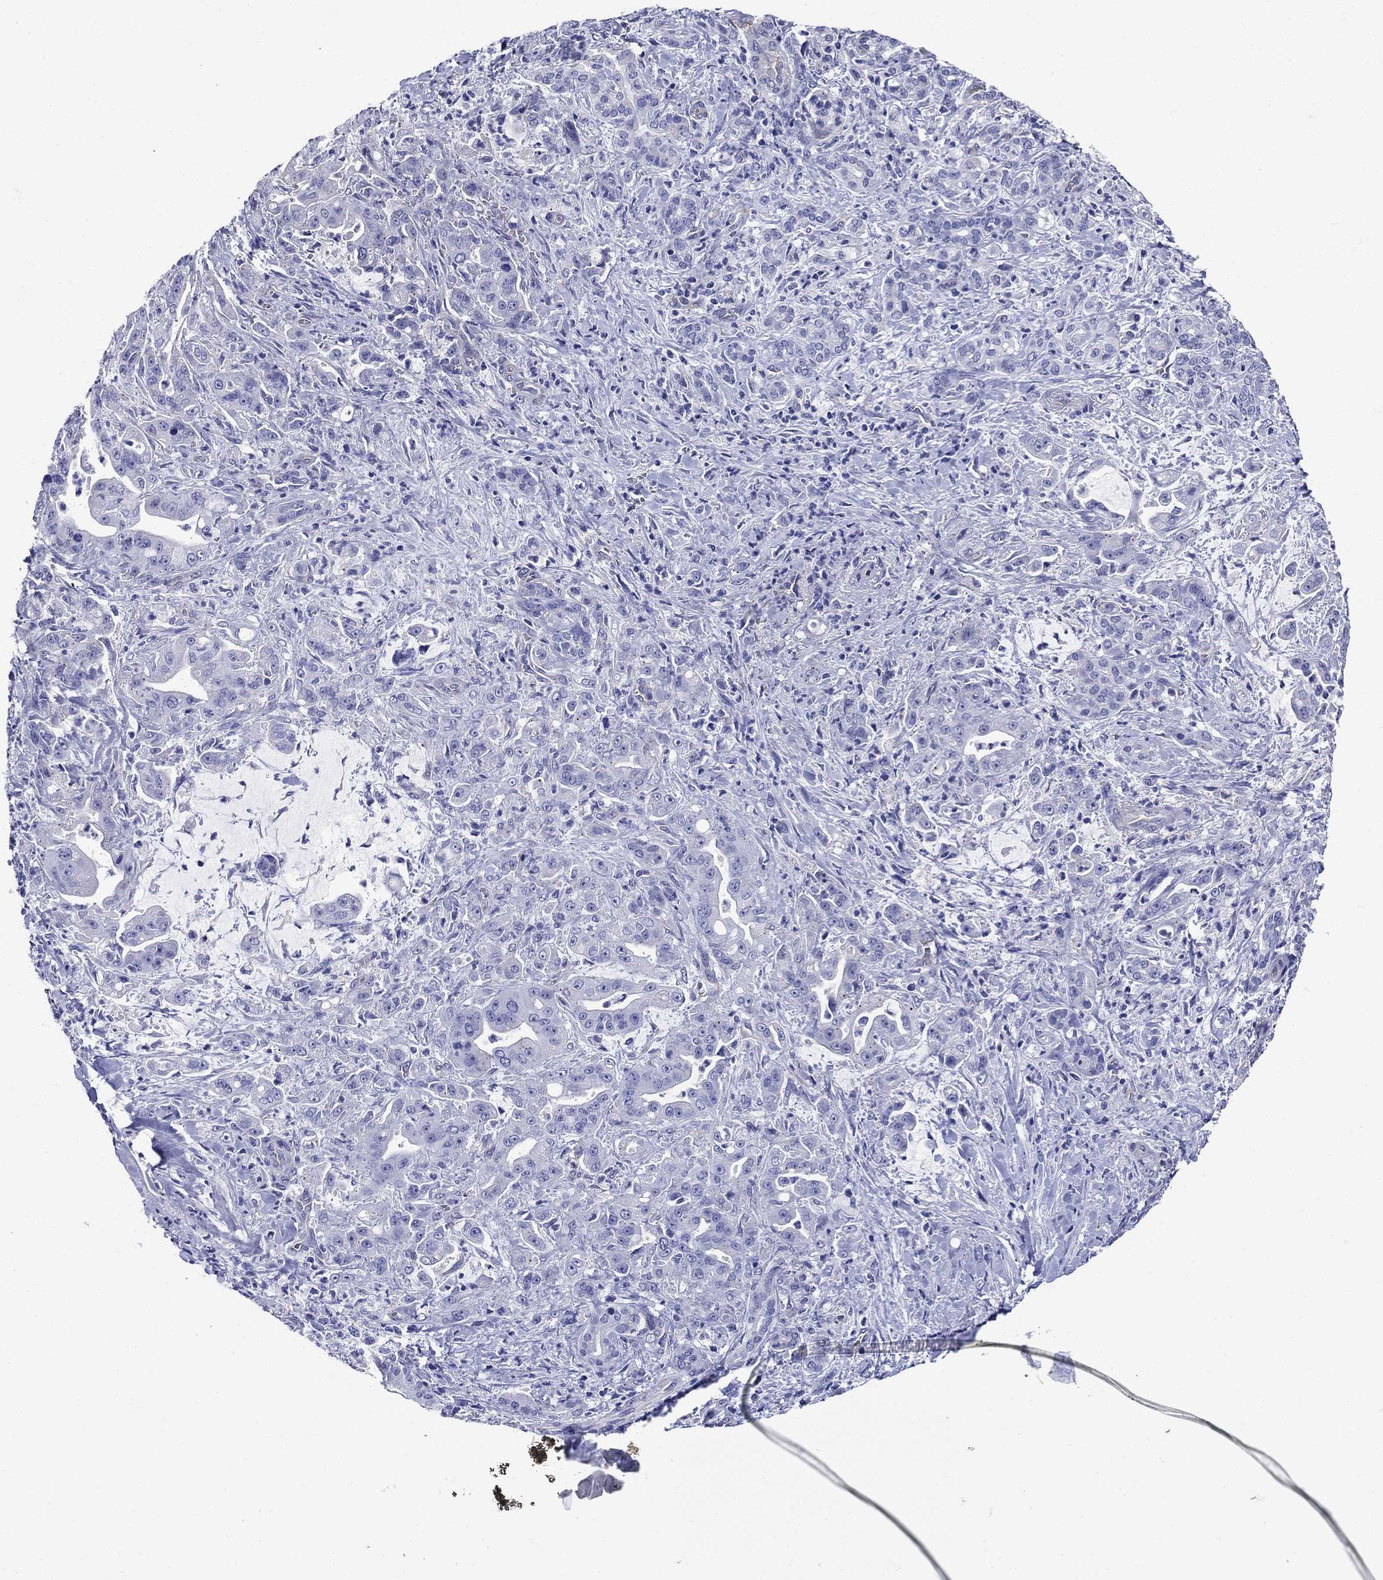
{"staining": {"intensity": "negative", "quantity": "none", "location": "none"}, "tissue": "pancreatic cancer", "cell_type": "Tumor cells", "image_type": "cancer", "snomed": [{"axis": "morphology", "description": "Normal tissue, NOS"}, {"axis": "morphology", "description": "Inflammation, NOS"}, {"axis": "morphology", "description": "Adenocarcinoma, NOS"}, {"axis": "topography", "description": "Pancreas"}], "caption": "This is a photomicrograph of immunohistochemistry (IHC) staining of pancreatic cancer (adenocarcinoma), which shows no positivity in tumor cells.", "gene": "SMCP", "patient": {"sex": "male", "age": 57}}